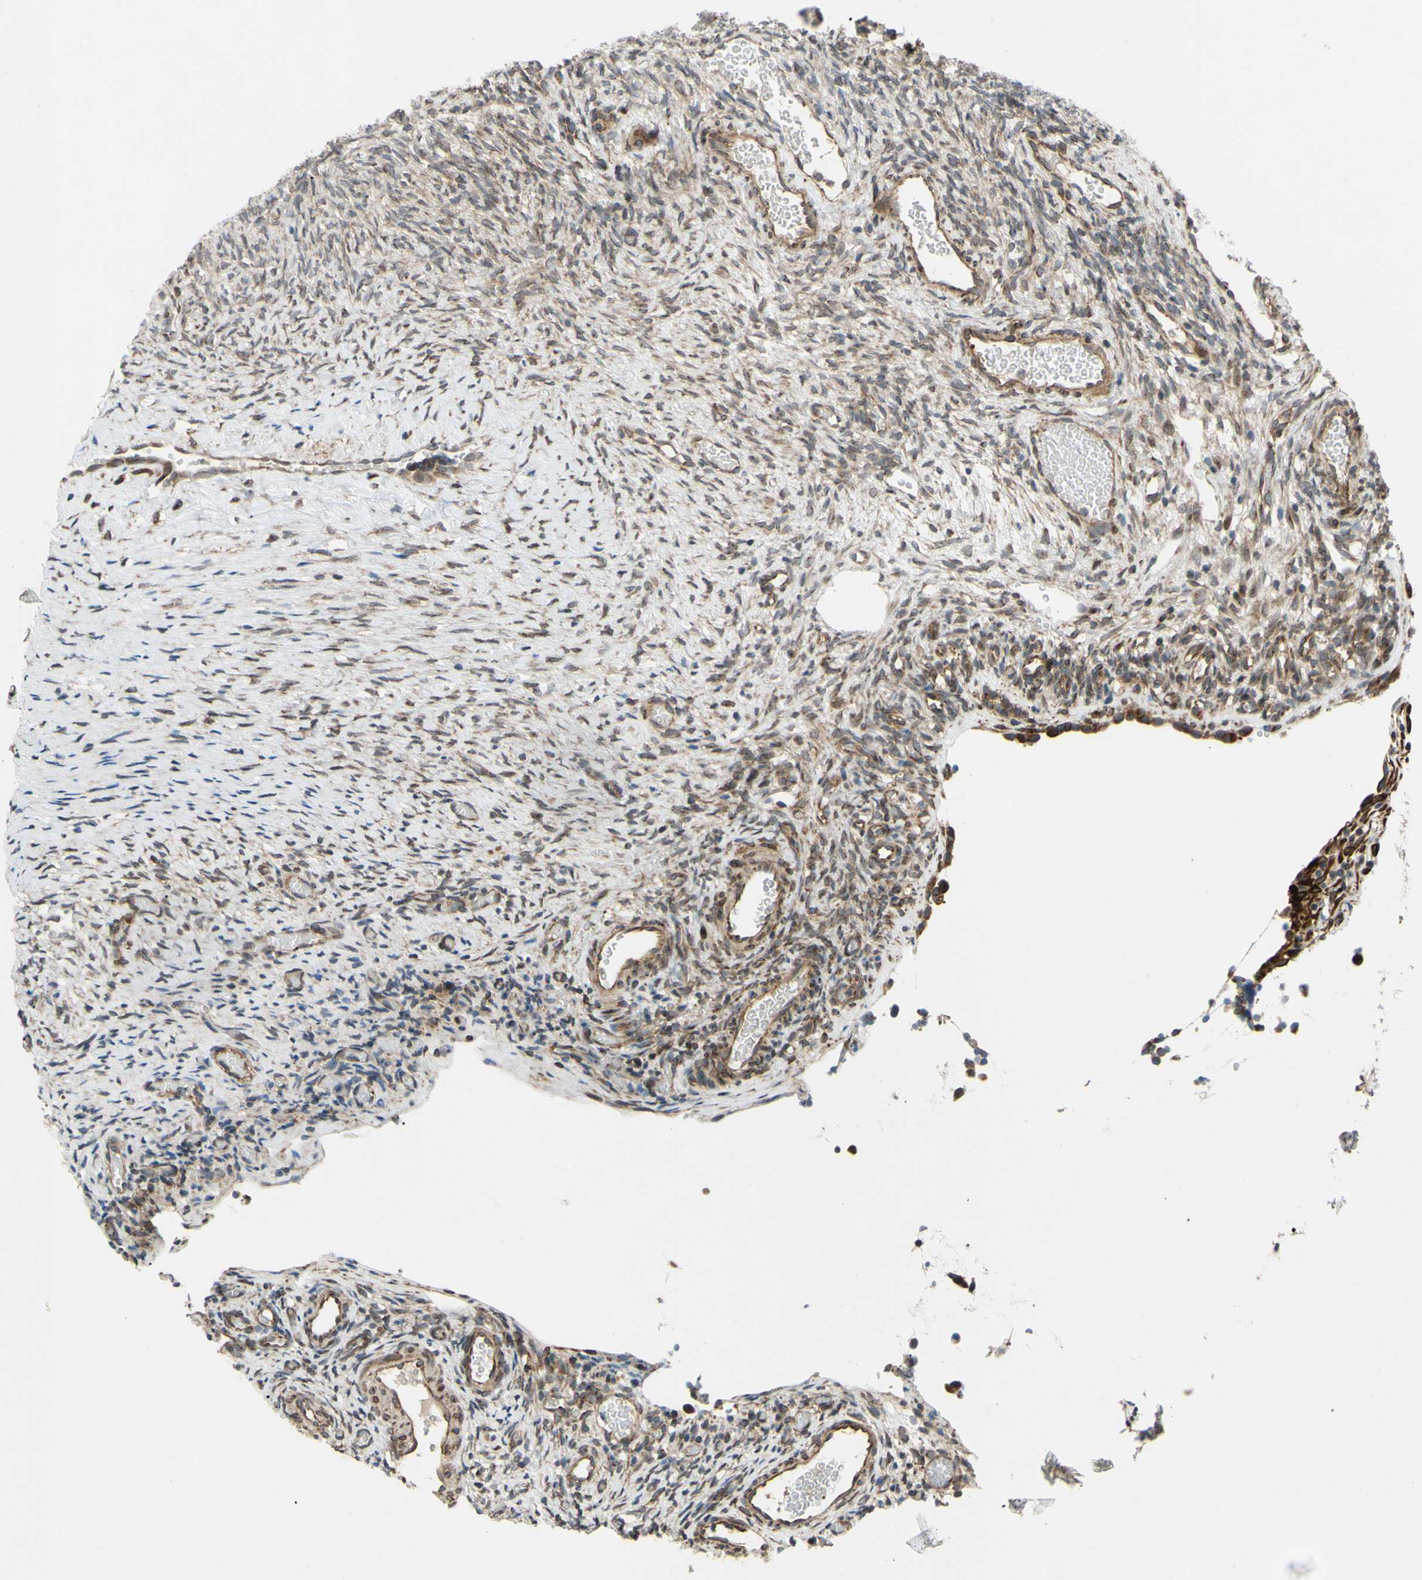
{"staining": {"intensity": "moderate", "quantity": ">75%", "location": "cytoplasmic/membranous"}, "tissue": "ovary", "cell_type": "Ovarian stroma cells", "image_type": "normal", "snomed": [{"axis": "morphology", "description": "Normal tissue, NOS"}, {"axis": "topography", "description": "Ovary"}], "caption": "A medium amount of moderate cytoplasmic/membranous expression is present in approximately >75% of ovarian stroma cells in benign ovary. The staining is performed using DAB (3,3'-diaminobenzidine) brown chromogen to label protein expression. The nuclei are counter-stained blue using hematoxylin.", "gene": "PRAF2", "patient": {"sex": "female", "age": 35}}